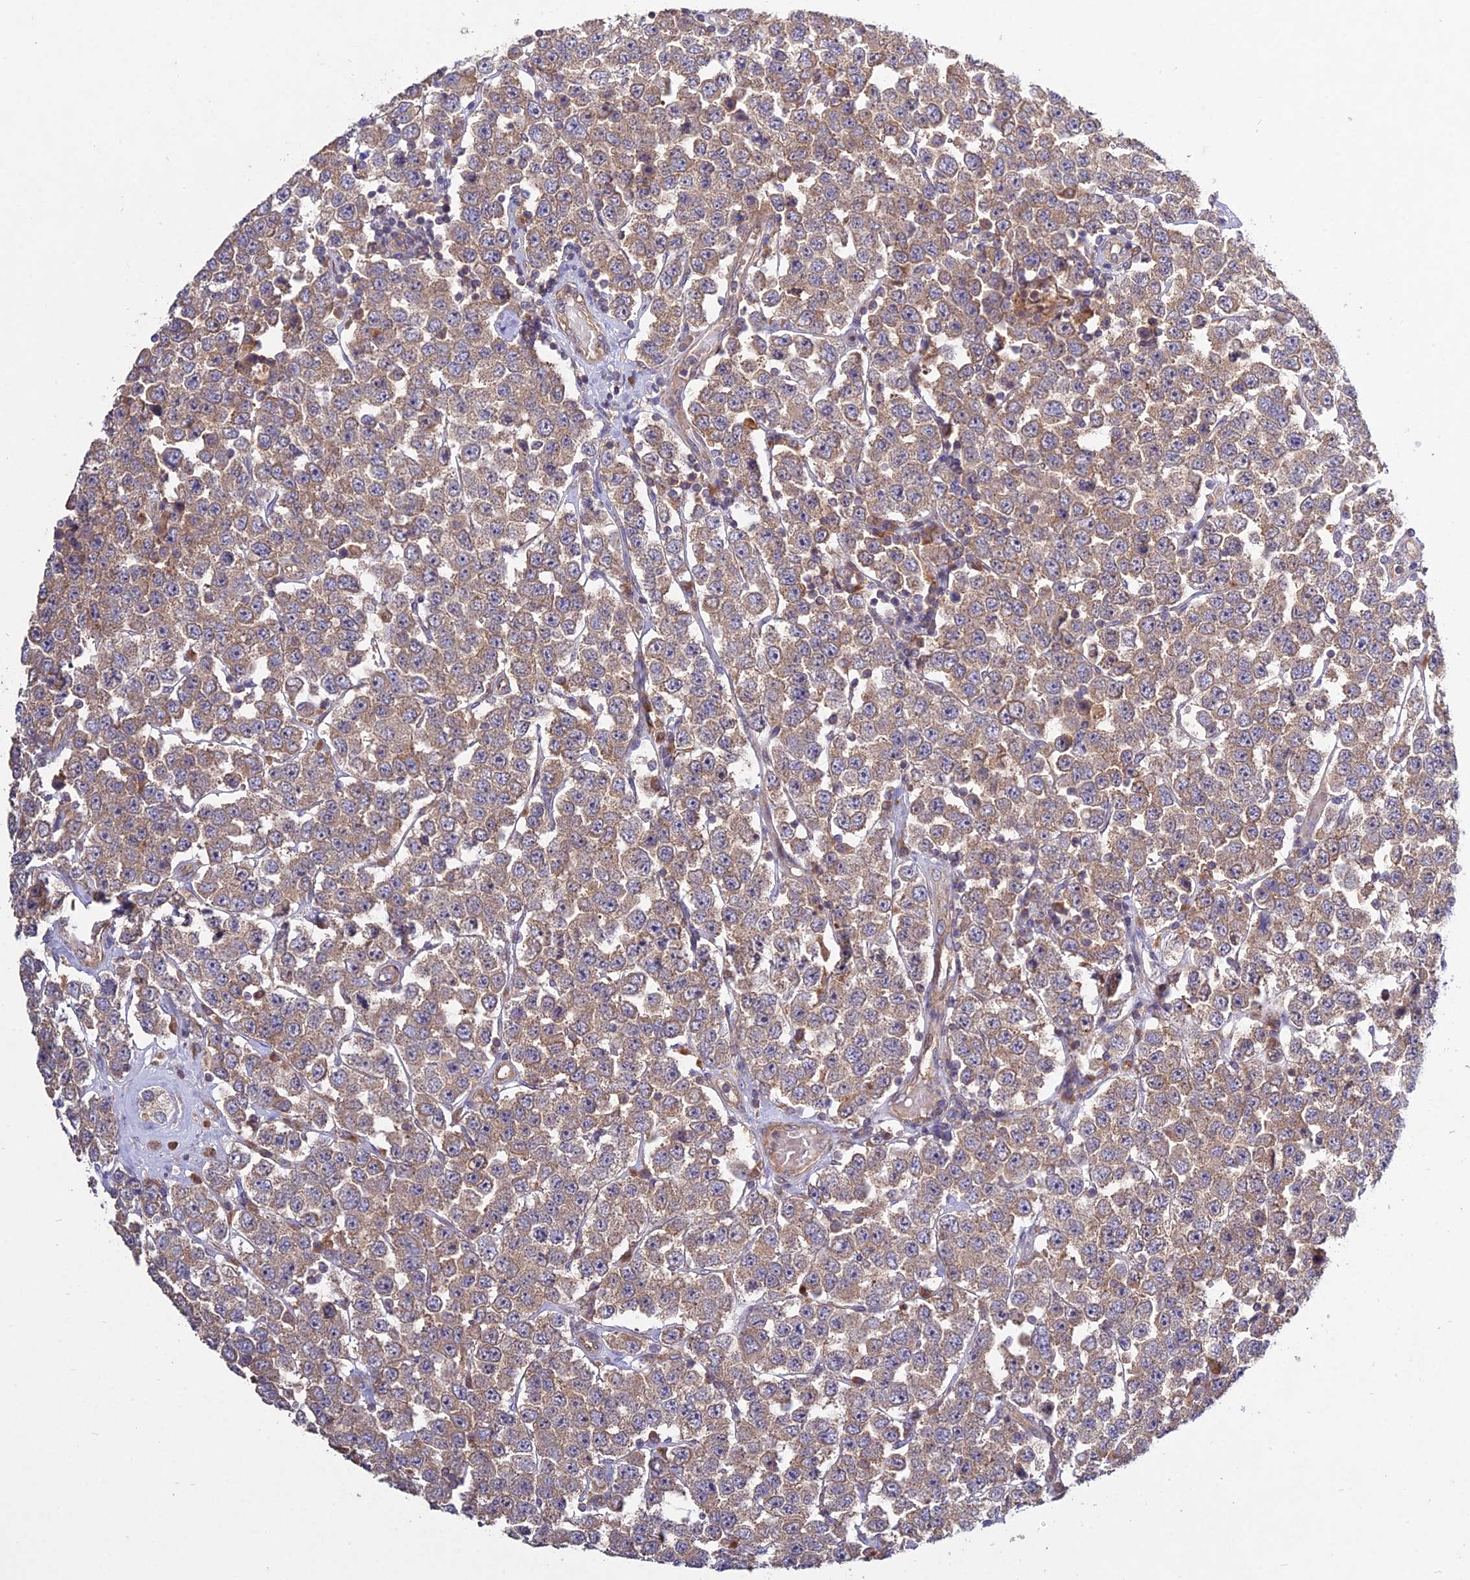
{"staining": {"intensity": "moderate", "quantity": ">75%", "location": "cytoplasmic/membranous"}, "tissue": "testis cancer", "cell_type": "Tumor cells", "image_type": "cancer", "snomed": [{"axis": "morphology", "description": "Seminoma, NOS"}, {"axis": "topography", "description": "Testis"}], "caption": "Immunohistochemistry (IHC) histopathology image of human seminoma (testis) stained for a protein (brown), which exhibits medium levels of moderate cytoplasmic/membranous positivity in about >75% of tumor cells.", "gene": "GRTP1", "patient": {"sex": "male", "age": 28}}